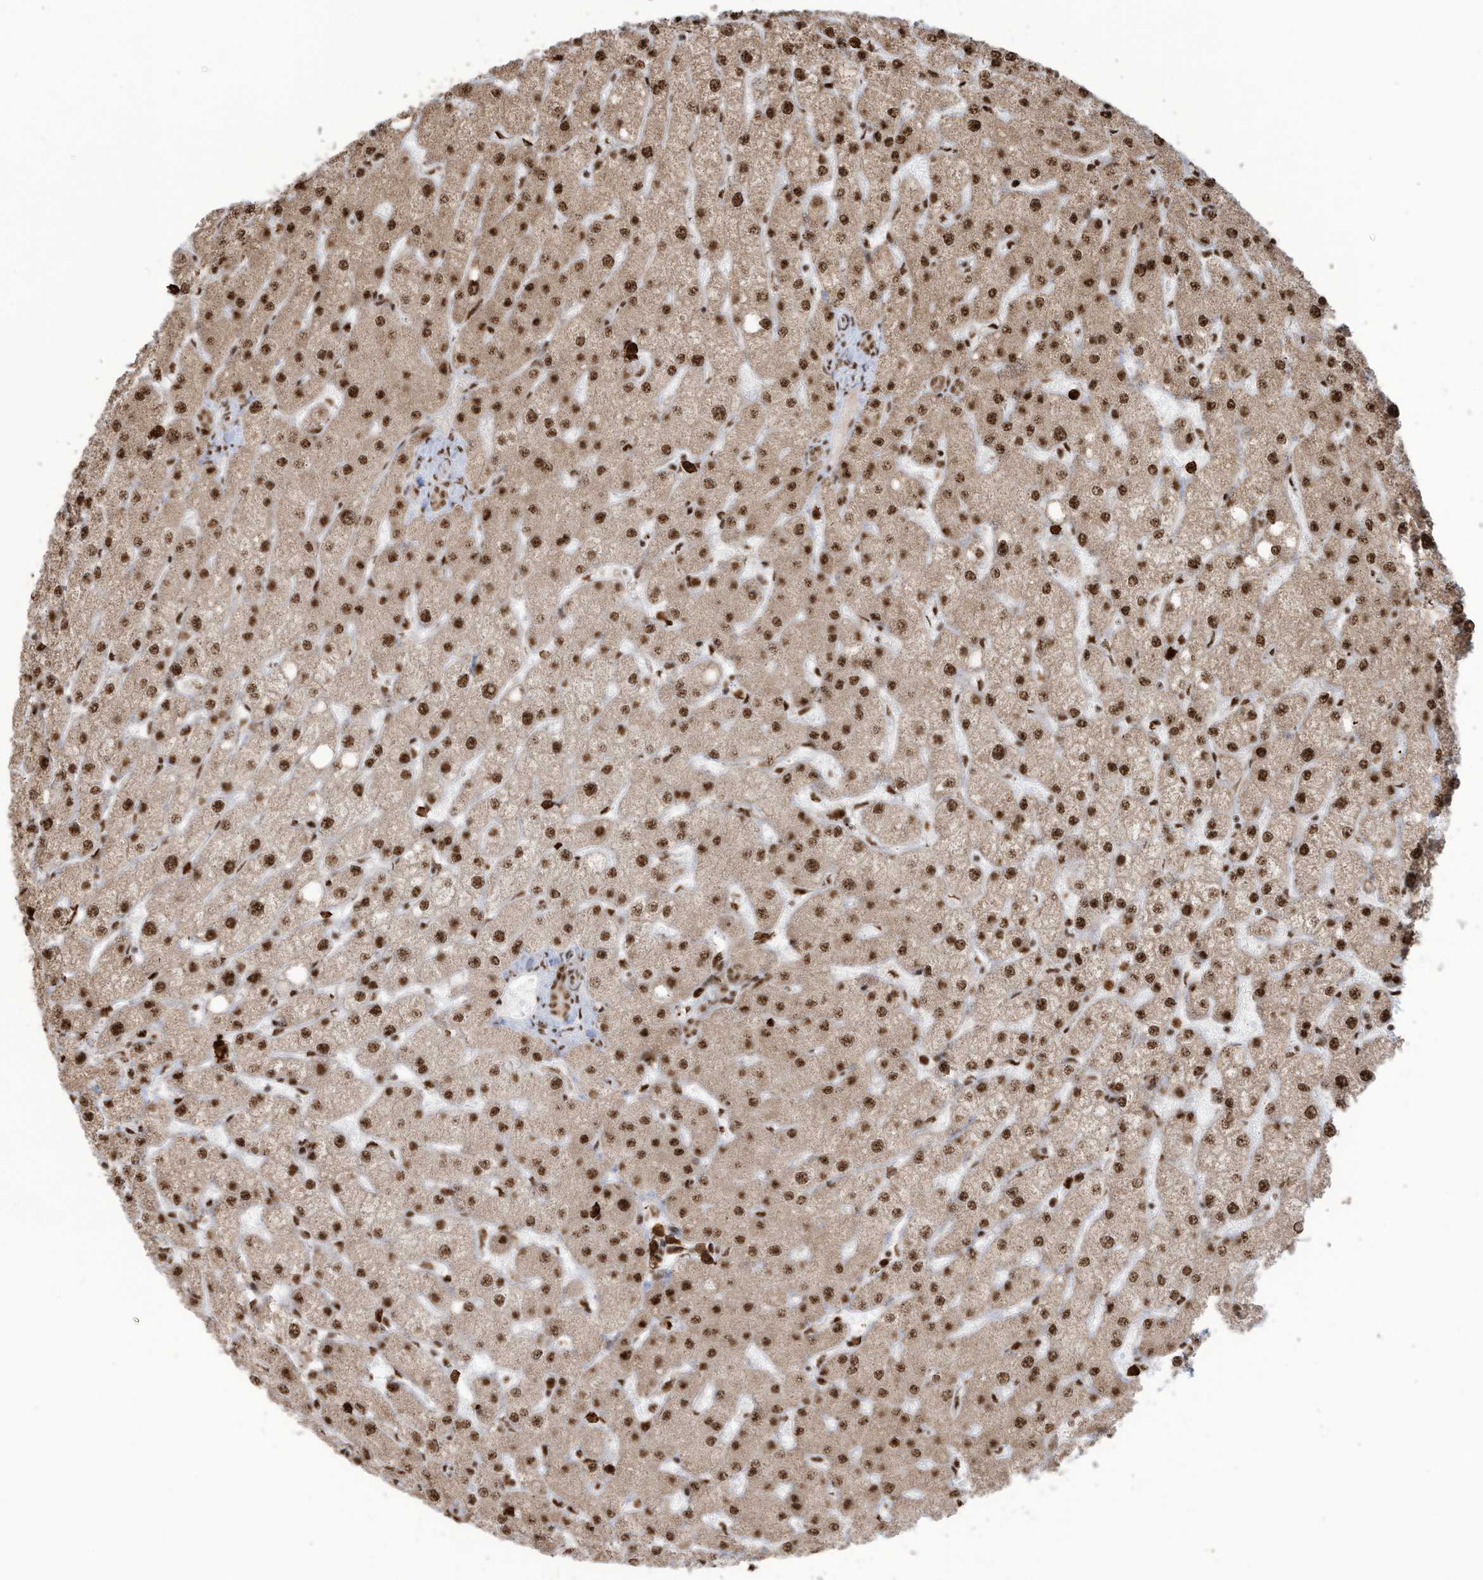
{"staining": {"intensity": "moderate", "quantity": ">75%", "location": "nuclear"}, "tissue": "liver", "cell_type": "Cholangiocytes", "image_type": "normal", "snomed": [{"axis": "morphology", "description": "Normal tissue, NOS"}, {"axis": "topography", "description": "Liver"}], "caption": "Protein expression analysis of unremarkable liver demonstrates moderate nuclear positivity in approximately >75% of cholangiocytes. The staining is performed using DAB (3,3'-diaminobenzidine) brown chromogen to label protein expression. The nuclei are counter-stained blue using hematoxylin.", "gene": "LBH", "patient": {"sex": "female", "age": 54}}